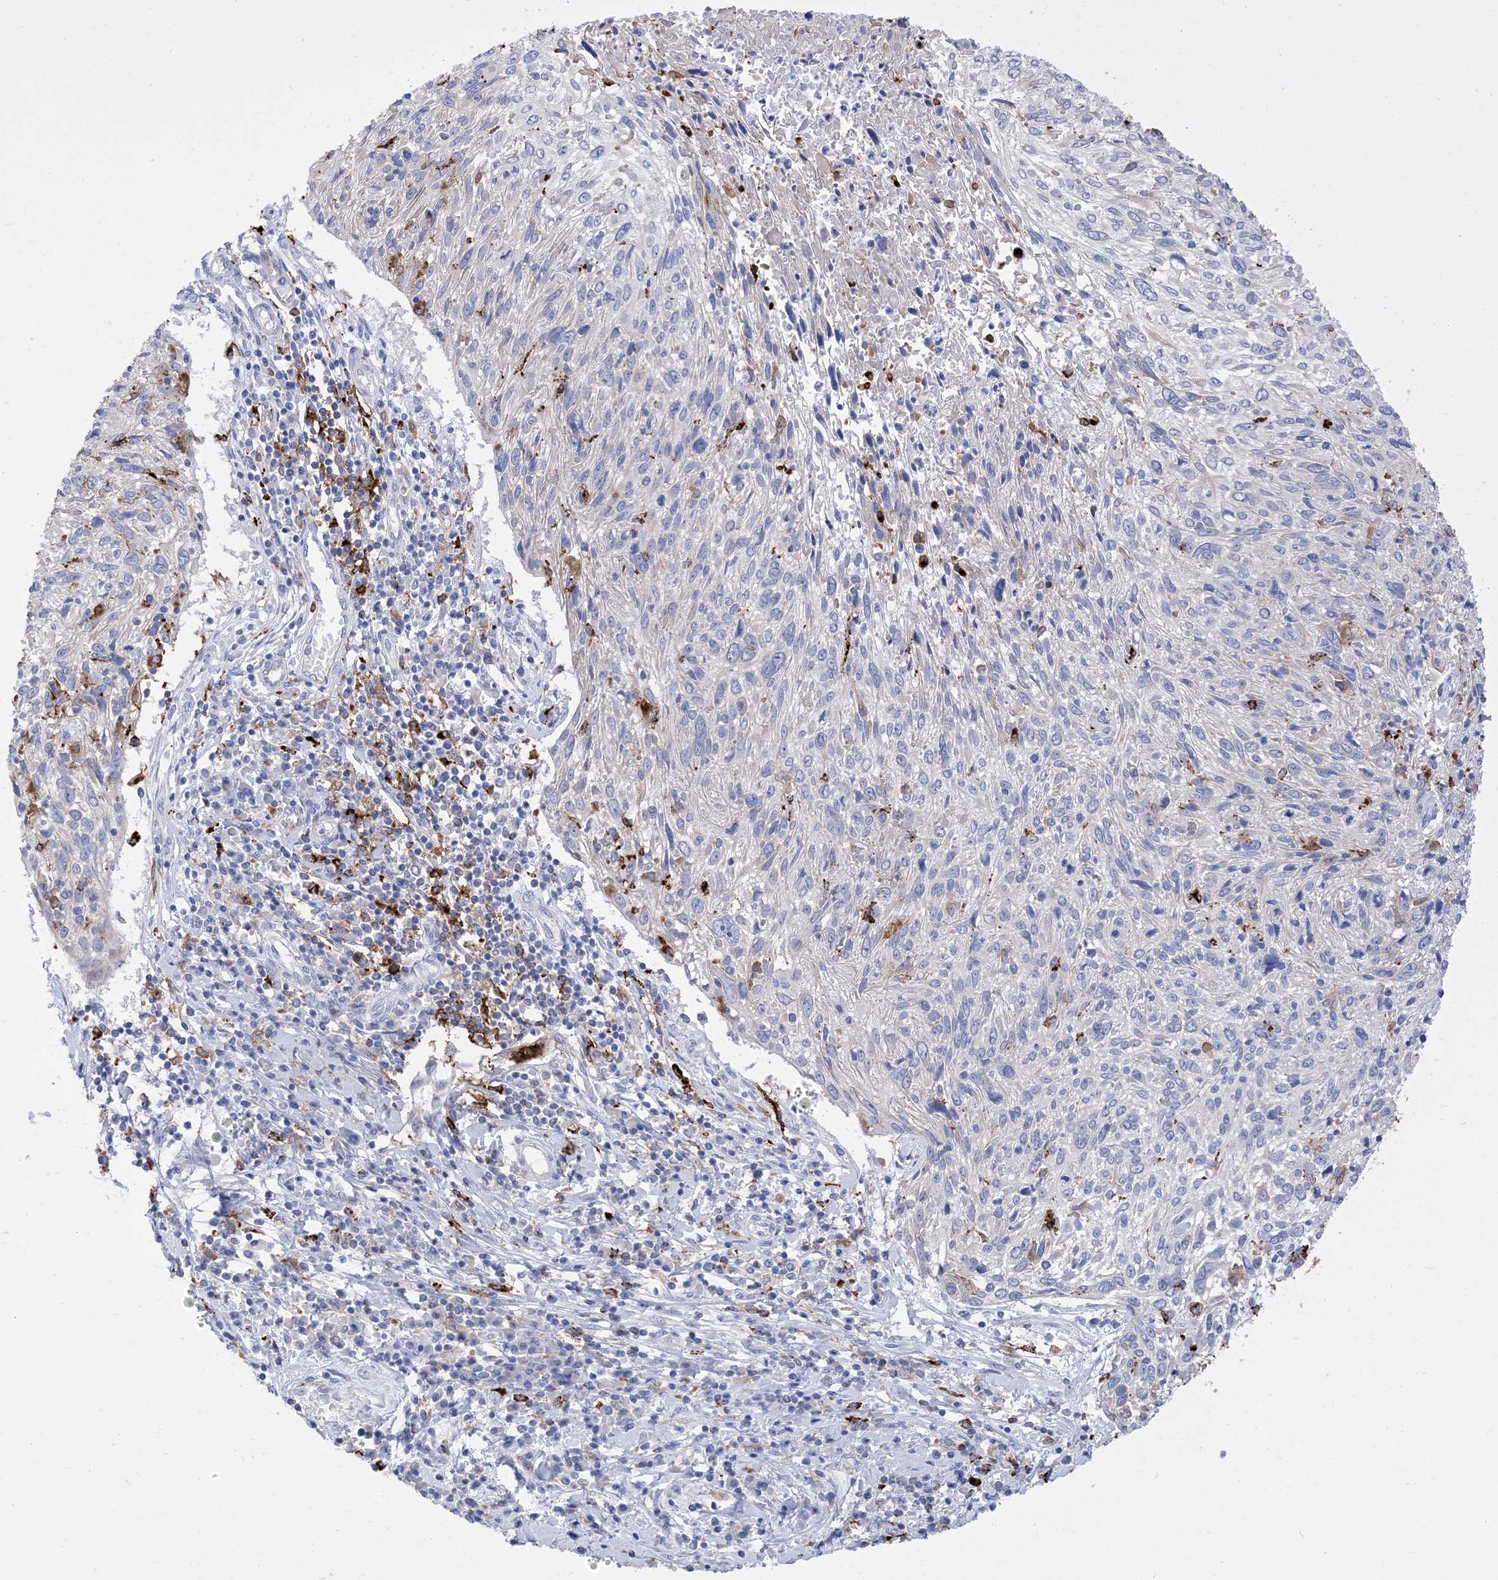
{"staining": {"intensity": "negative", "quantity": "none", "location": "none"}, "tissue": "cervical cancer", "cell_type": "Tumor cells", "image_type": "cancer", "snomed": [{"axis": "morphology", "description": "Squamous cell carcinoma, NOS"}, {"axis": "topography", "description": "Cervix"}], "caption": "There is no significant positivity in tumor cells of squamous cell carcinoma (cervical). (DAB immunohistochemistry with hematoxylin counter stain).", "gene": "DPH3", "patient": {"sex": "female", "age": 51}}